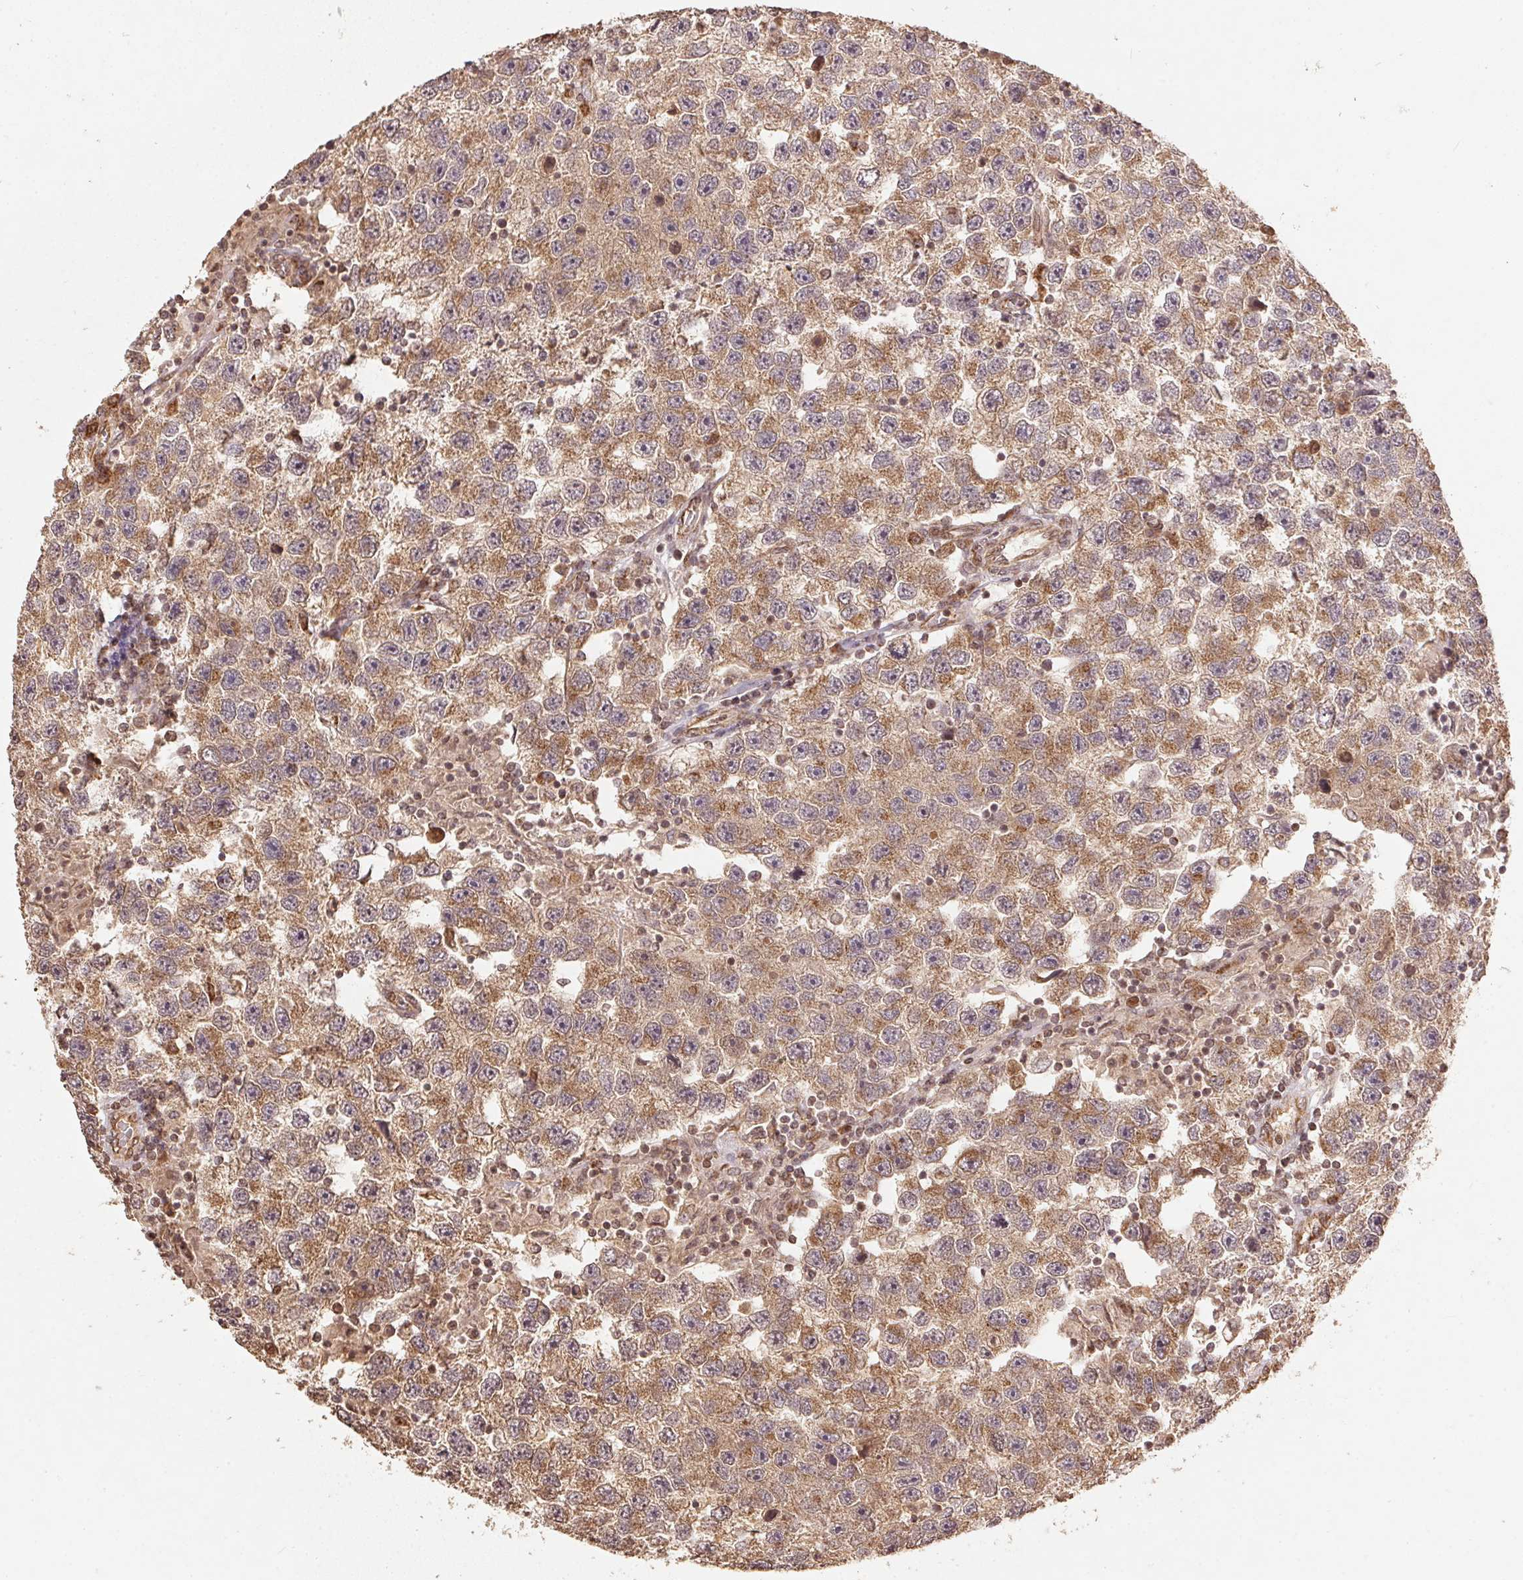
{"staining": {"intensity": "moderate", "quantity": ">75%", "location": "cytoplasmic/membranous"}, "tissue": "testis cancer", "cell_type": "Tumor cells", "image_type": "cancer", "snomed": [{"axis": "morphology", "description": "Seminoma, NOS"}, {"axis": "topography", "description": "Testis"}], "caption": "This image reveals immunohistochemistry staining of testis seminoma, with medium moderate cytoplasmic/membranous positivity in approximately >75% of tumor cells.", "gene": "SPRED2", "patient": {"sex": "male", "age": 26}}